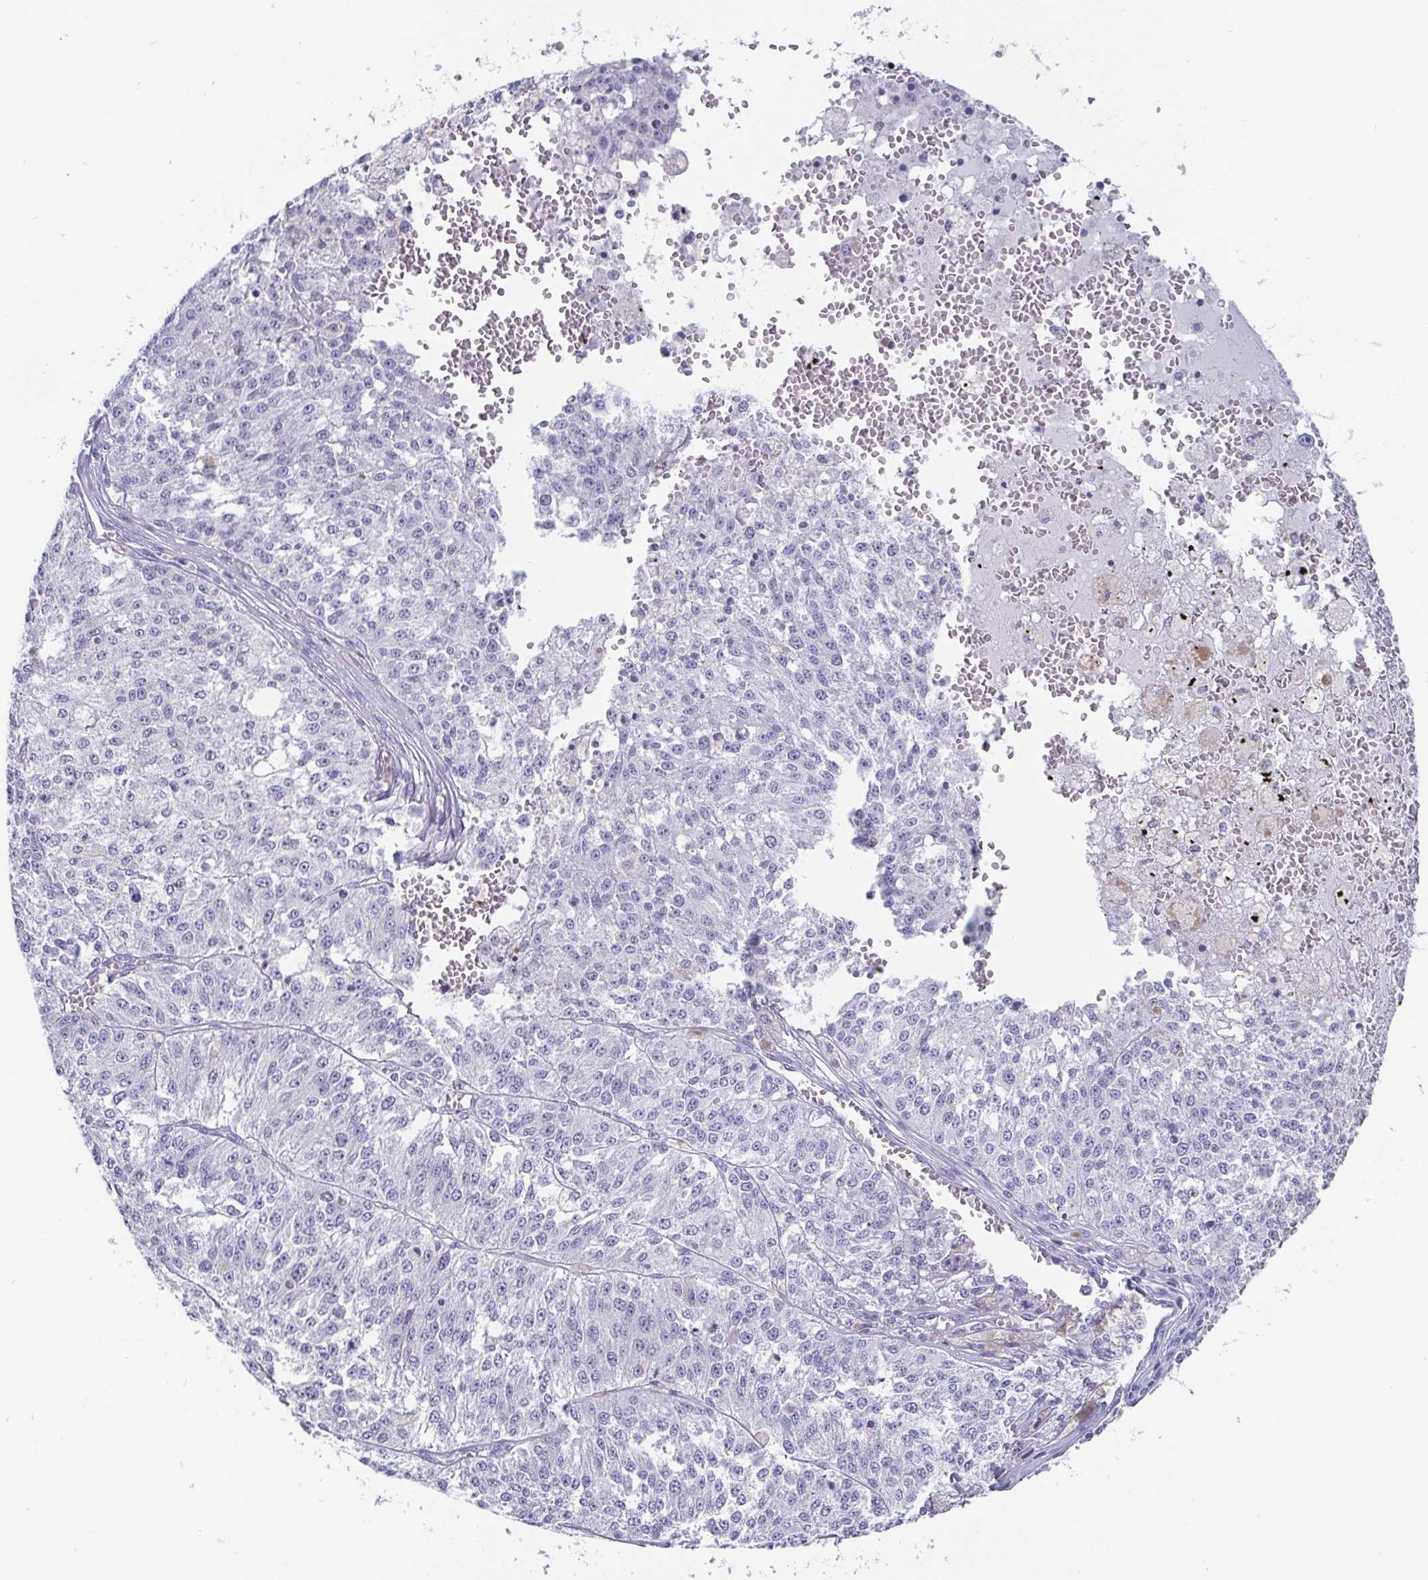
{"staining": {"intensity": "negative", "quantity": "none", "location": "none"}, "tissue": "melanoma", "cell_type": "Tumor cells", "image_type": "cancer", "snomed": [{"axis": "morphology", "description": "Malignant melanoma, Metastatic site"}, {"axis": "topography", "description": "Lymph node"}], "caption": "Tumor cells are negative for brown protein staining in melanoma.", "gene": "SCGN", "patient": {"sex": "female", "age": 64}}